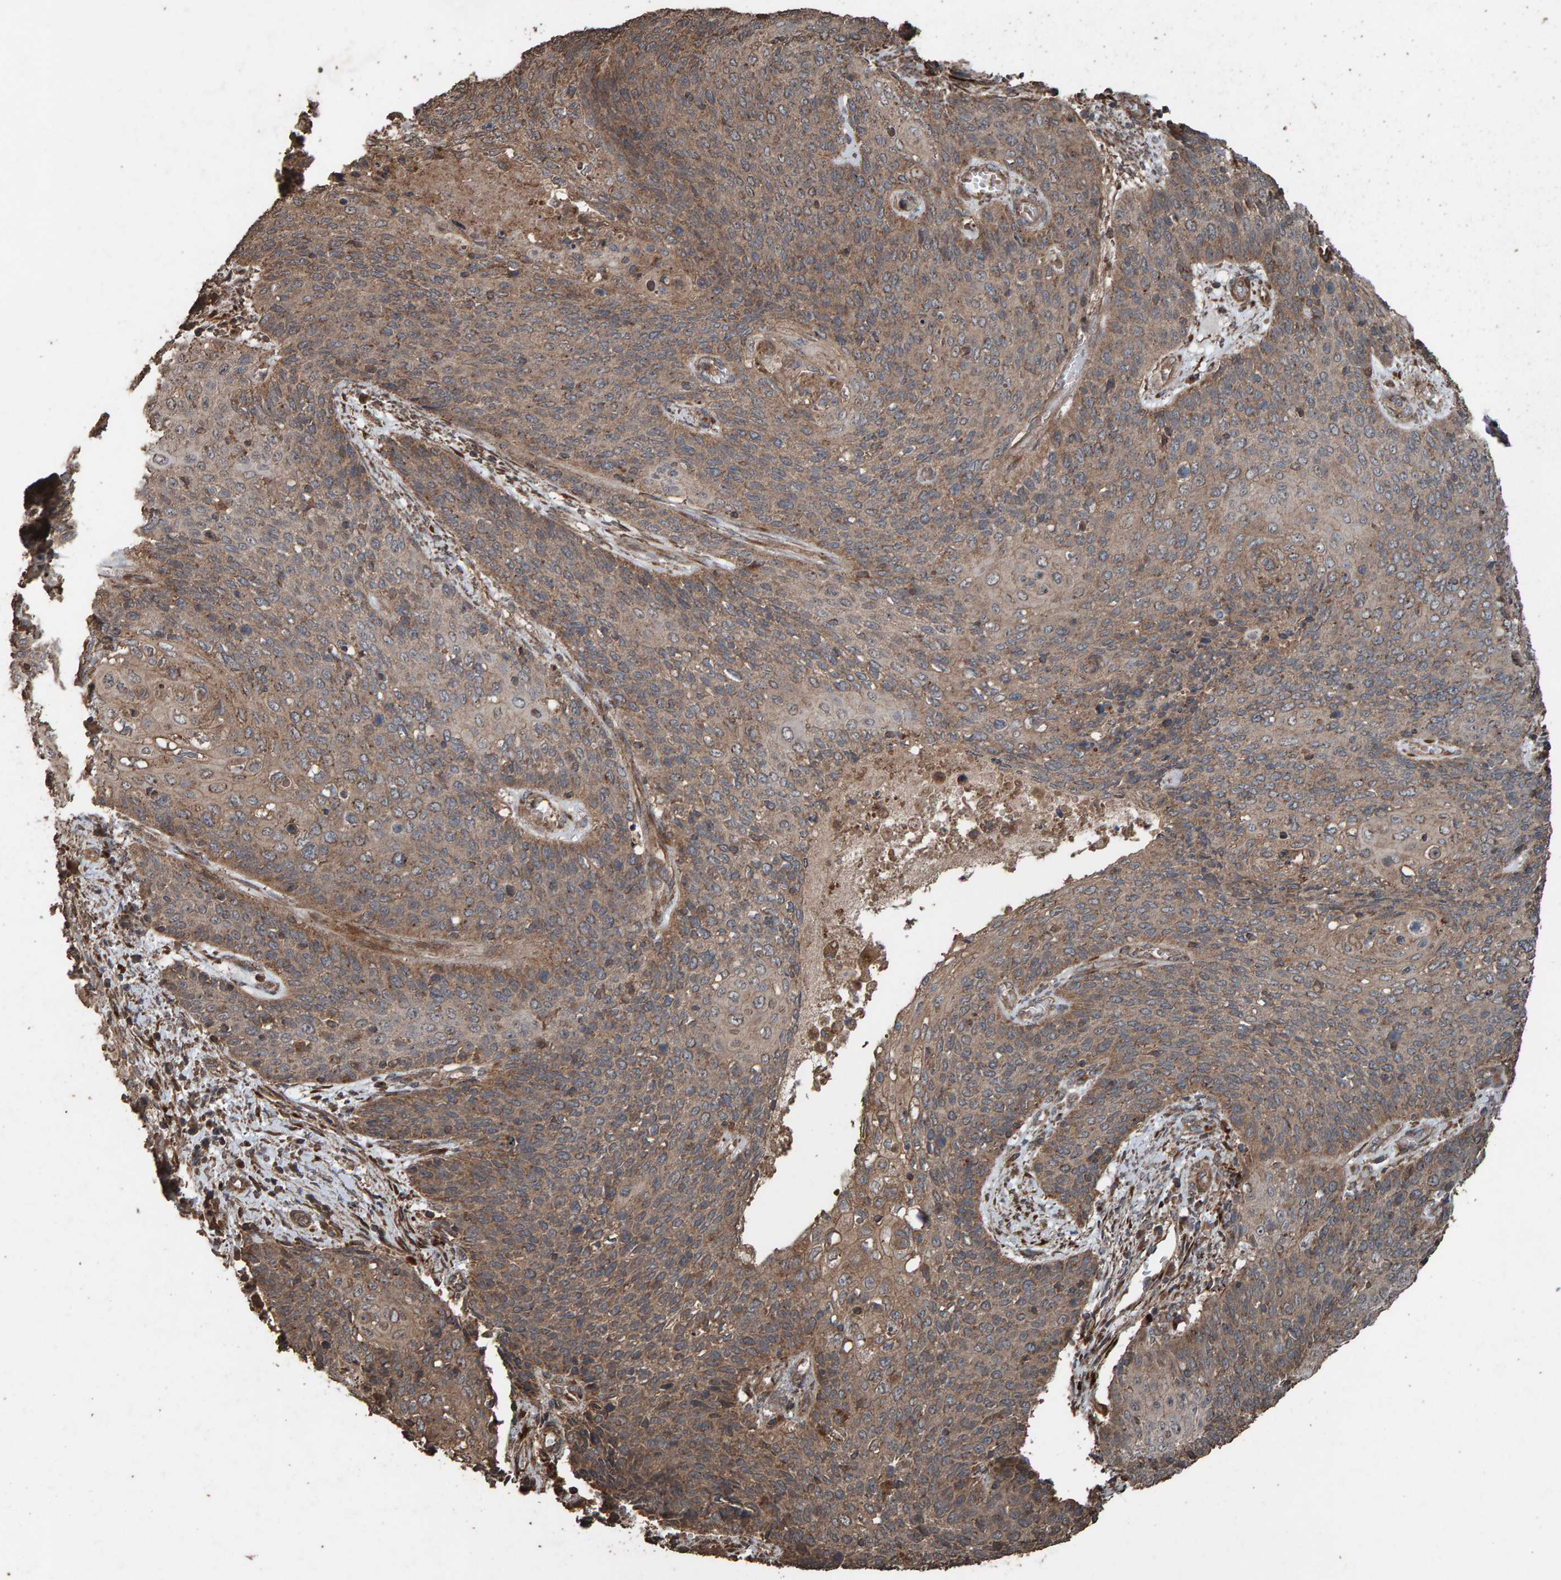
{"staining": {"intensity": "moderate", "quantity": ">75%", "location": "cytoplasmic/membranous"}, "tissue": "cervical cancer", "cell_type": "Tumor cells", "image_type": "cancer", "snomed": [{"axis": "morphology", "description": "Squamous cell carcinoma, NOS"}, {"axis": "topography", "description": "Cervix"}], "caption": "This is a micrograph of IHC staining of cervical cancer, which shows moderate staining in the cytoplasmic/membranous of tumor cells.", "gene": "DUS1L", "patient": {"sex": "female", "age": 39}}